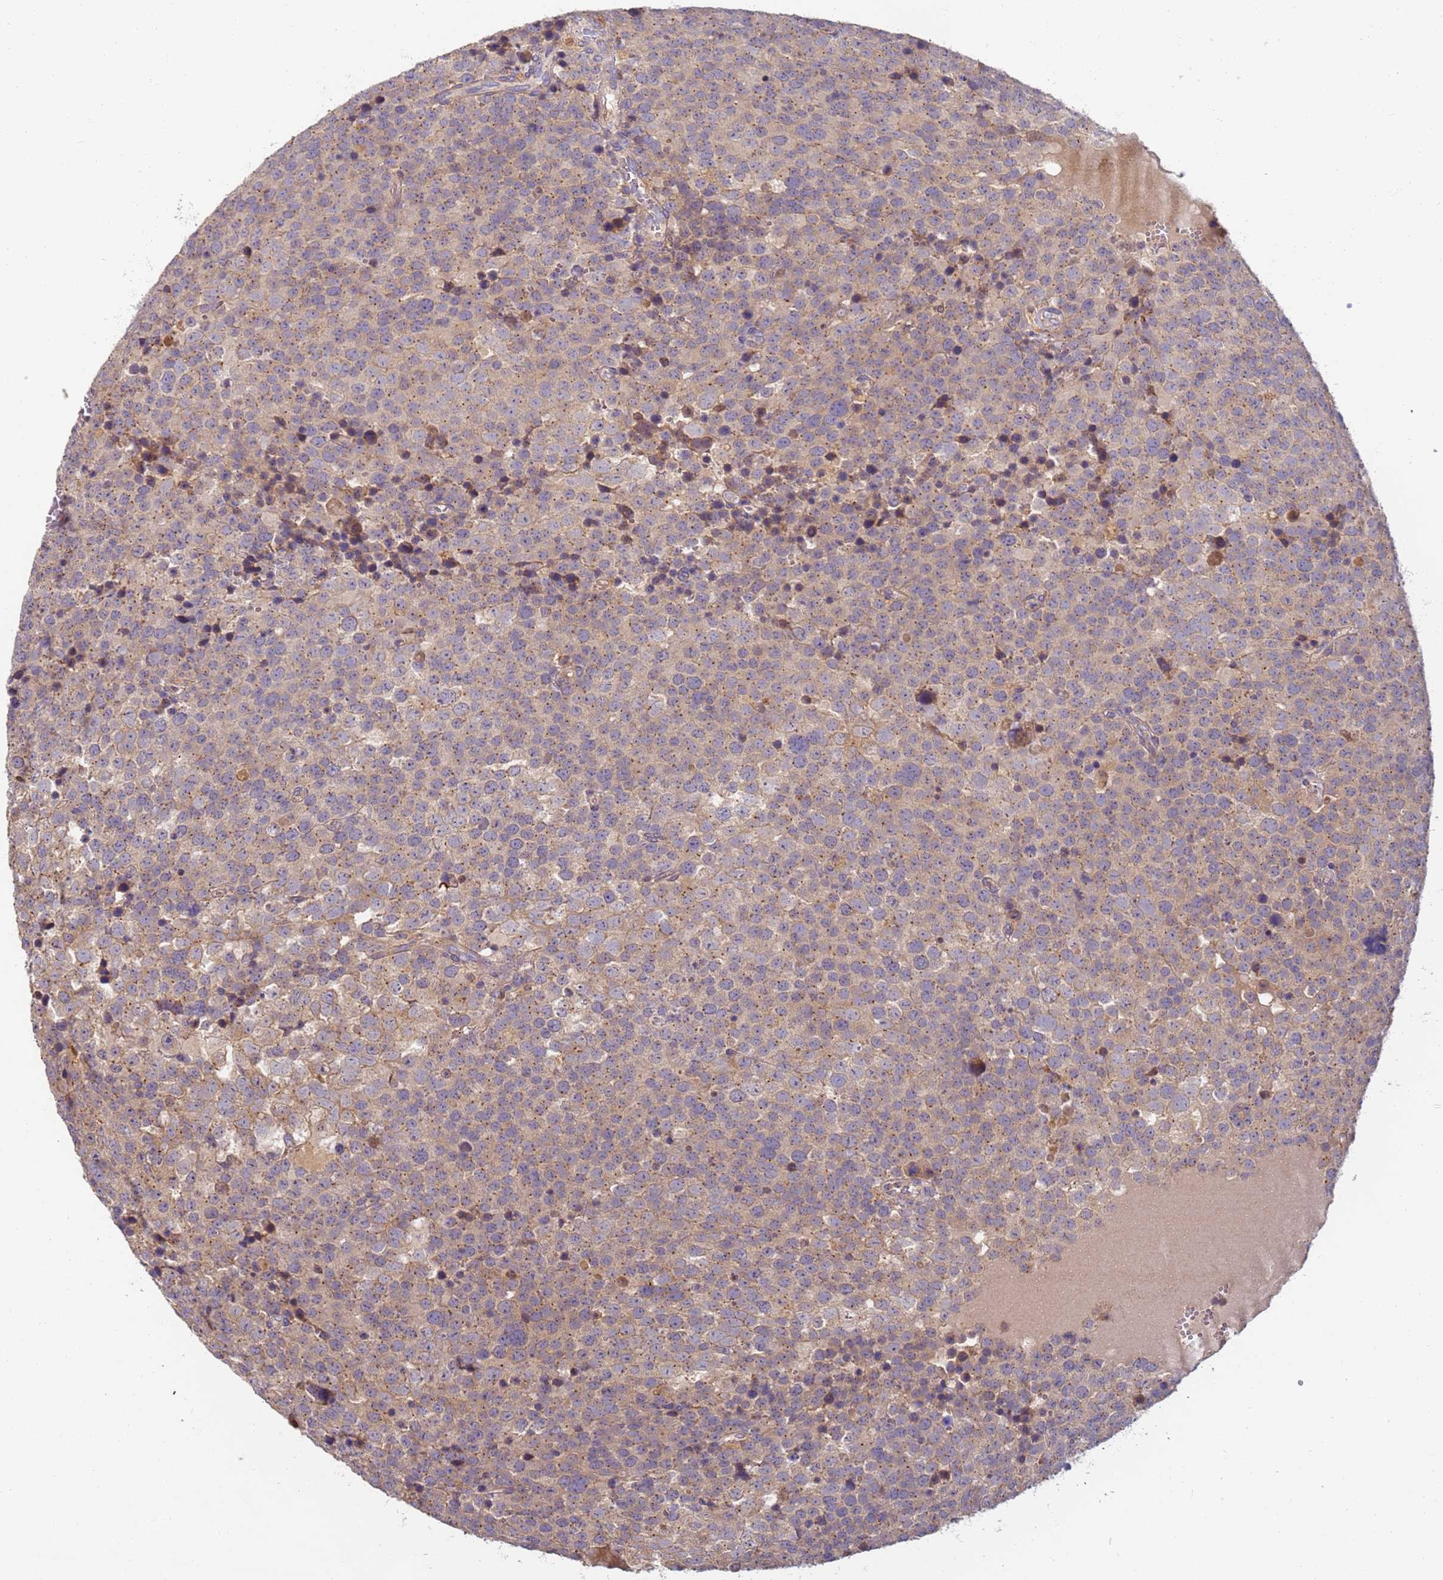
{"staining": {"intensity": "weak", "quantity": ">75%", "location": "cytoplasmic/membranous"}, "tissue": "testis cancer", "cell_type": "Tumor cells", "image_type": "cancer", "snomed": [{"axis": "morphology", "description": "Seminoma, NOS"}, {"axis": "topography", "description": "Testis"}], "caption": "Immunohistochemistry photomicrograph of neoplastic tissue: human testis seminoma stained using immunohistochemistry shows low levels of weak protein expression localized specifically in the cytoplasmic/membranous of tumor cells, appearing as a cytoplasmic/membranous brown color.", "gene": "TIGAR", "patient": {"sex": "male", "age": 71}}